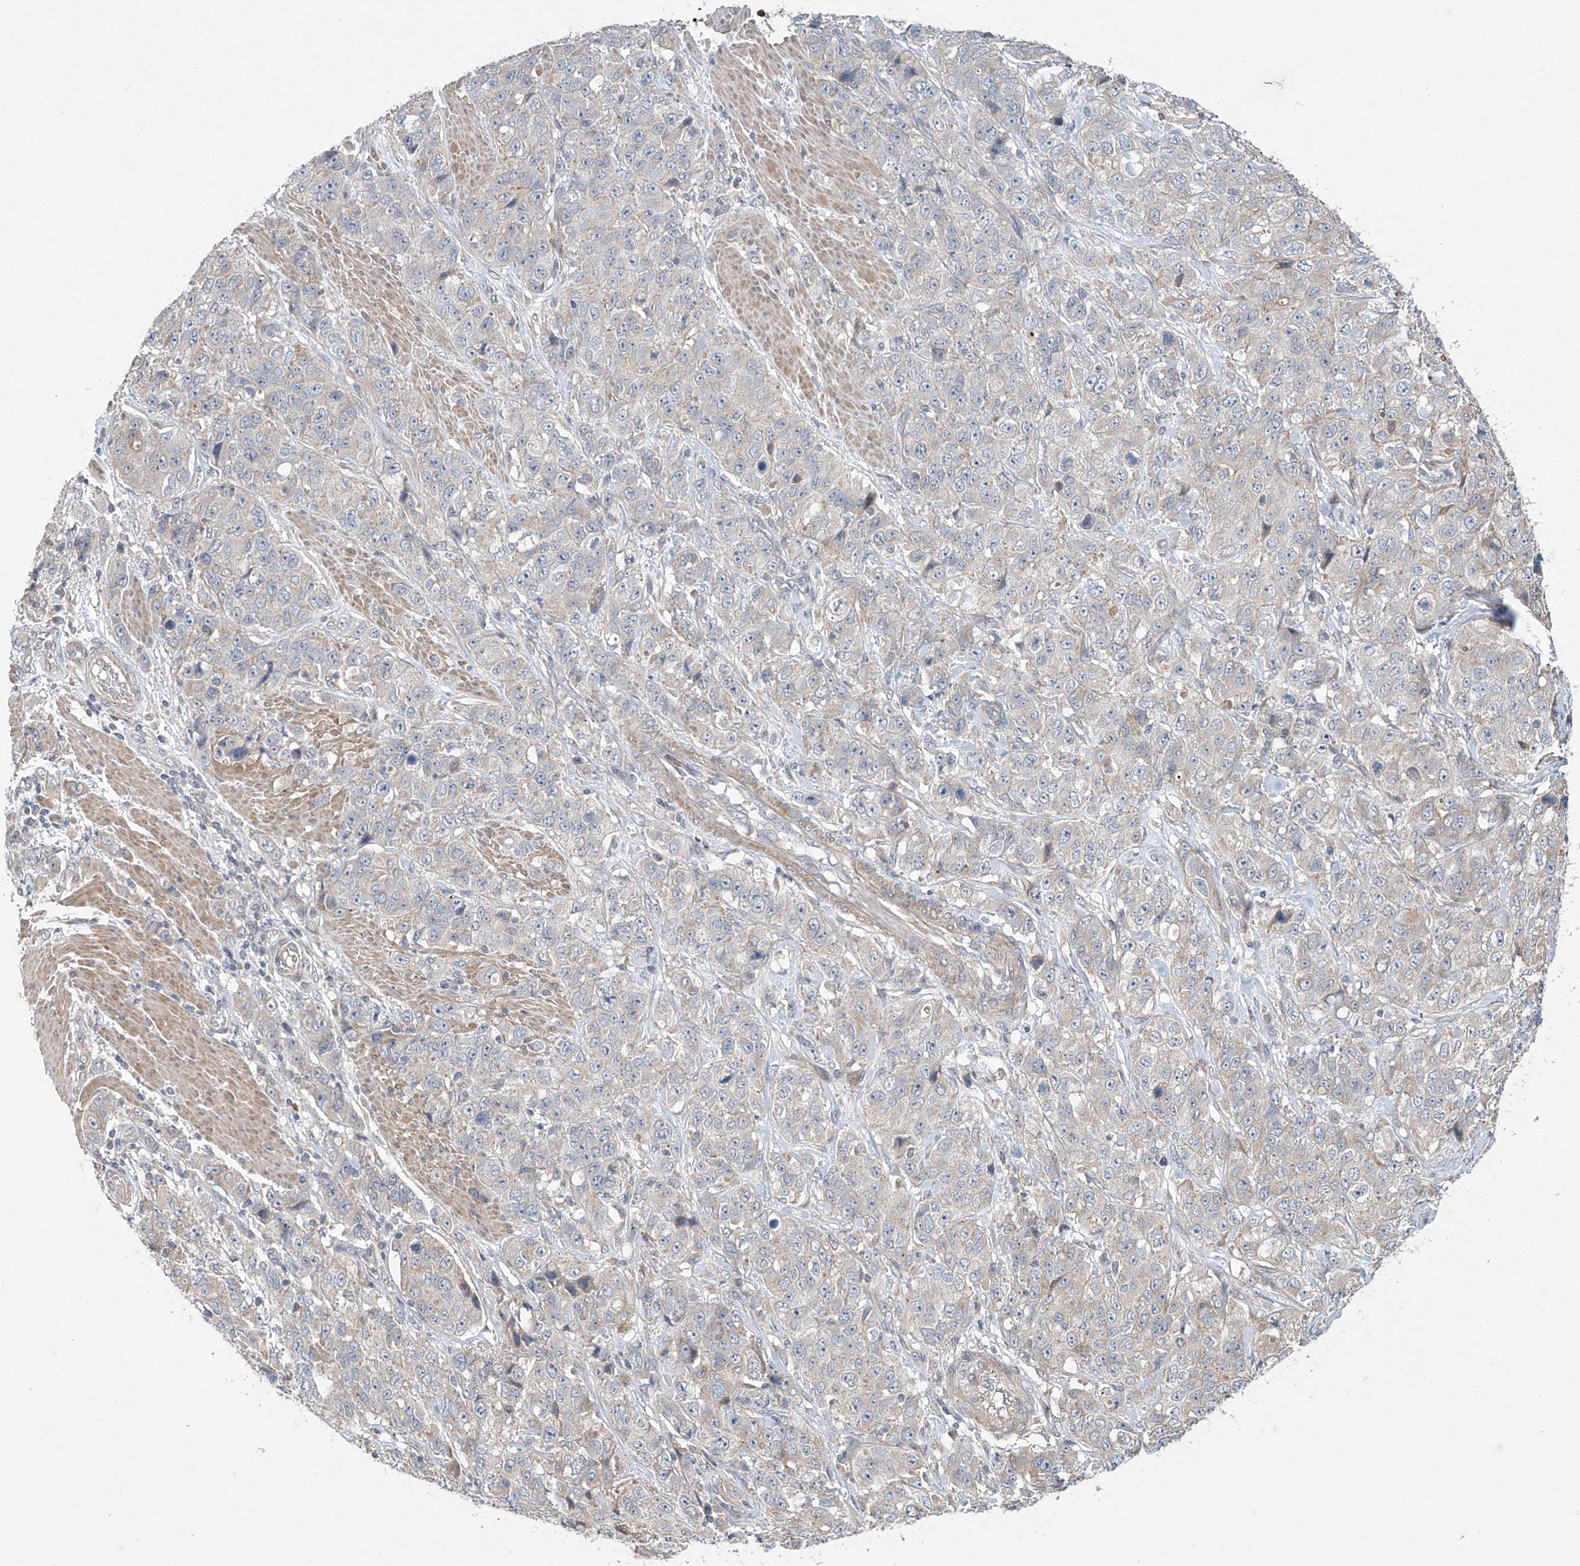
{"staining": {"intensity": "negative", "quantity": "none", "location": "none"}, "tissue": "stomach cancer", "cell_type": "Tumor cells", "image_type": "cancer", "snomed": [{"axis": "morphology", "description": "Adenocarcinoma, NOS"}, {"axis": "topography", "description": "Stomach"}], "caption": "The immunohistochemistry (IHC) micrograph has no significant staining in tumor cells of stomach cancer tissue. (DAB (3,3'-diaminobenzidine) immunohistochemistry (IHC), high magnification).", "gene": "TRIM60", "patient": {"sex": "male", "age": 48}}